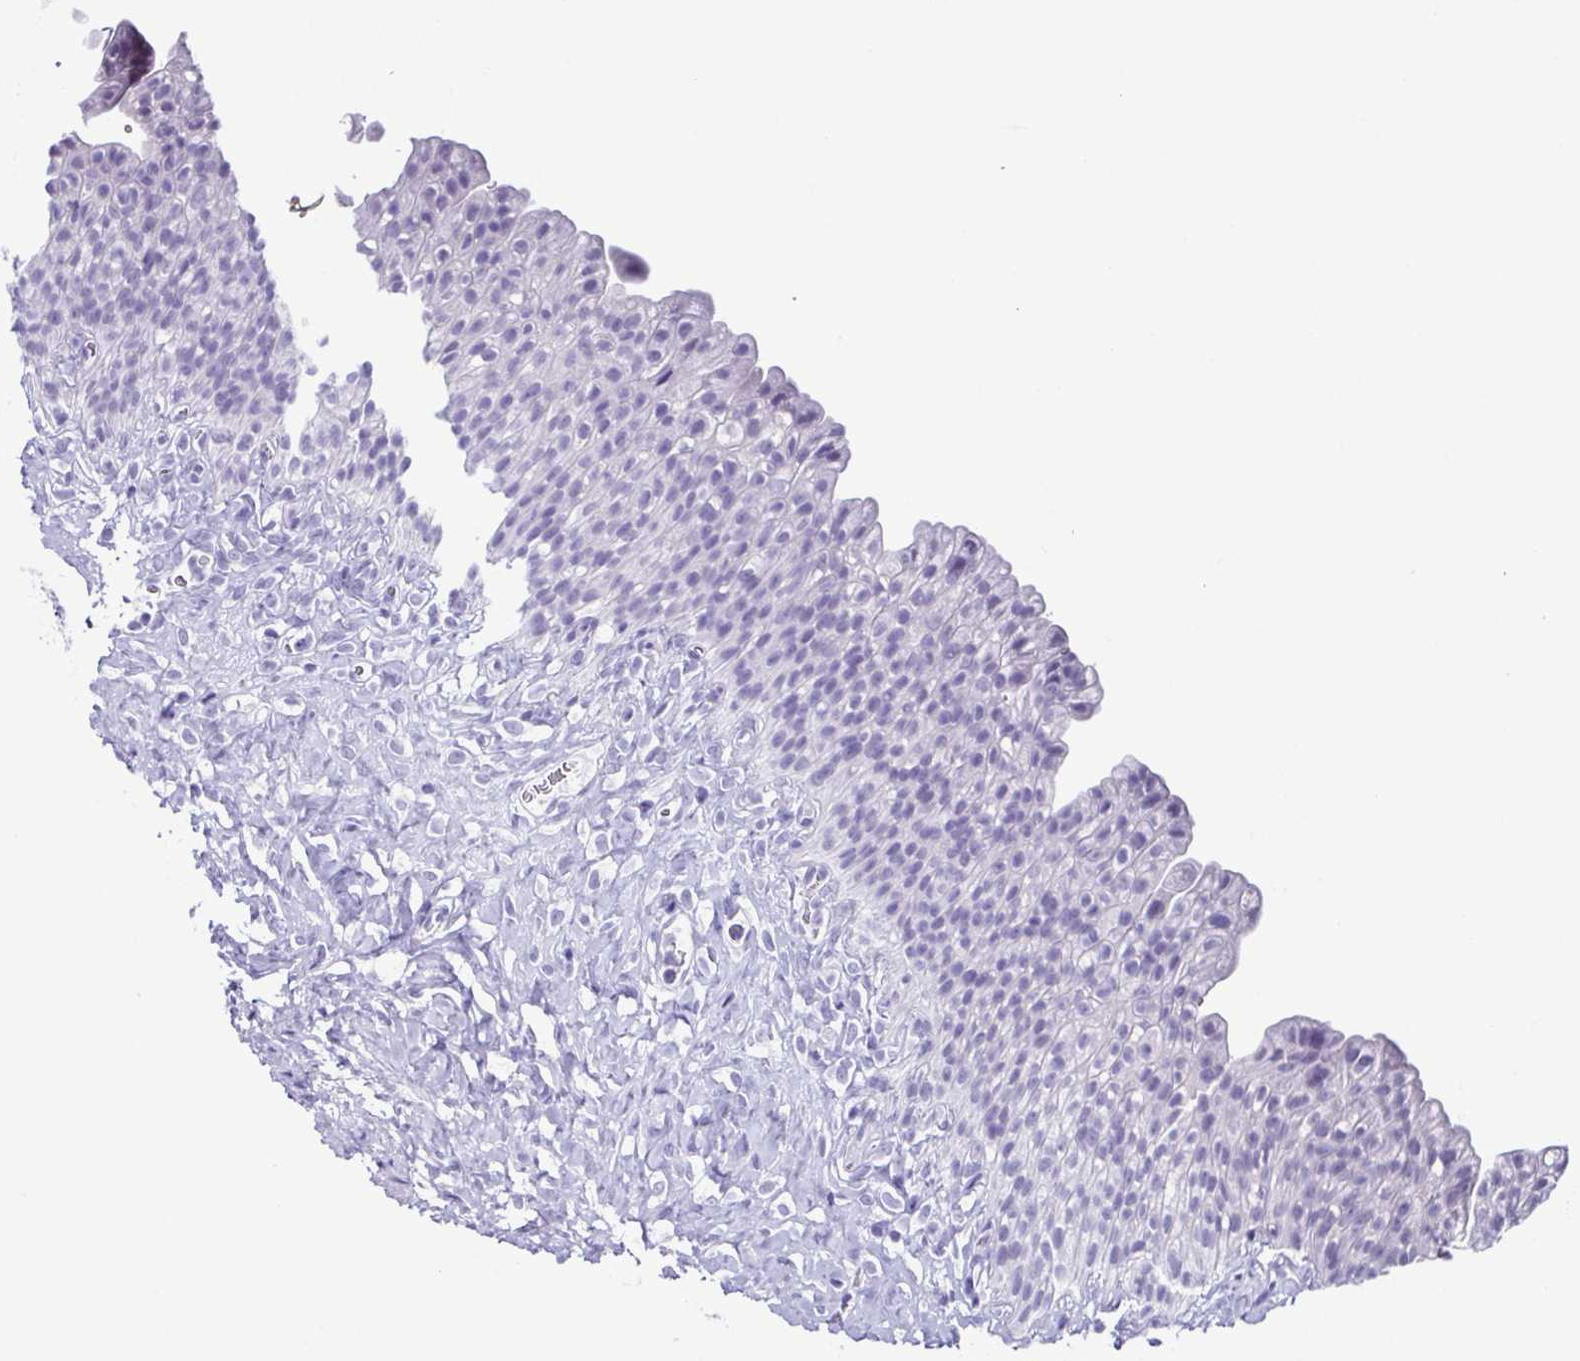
{"staining": {"intensity": "negative", "quantity": "none", "location": "none"}, "tissue": "urinary bladder", "cell_type": "Urothelial cells", "image_type": "normal", "snomed": [{"axis": "morphology", "description": "Normal tissue, NOS"}, {"axis": "topography", "description": "Urinary bladder"}, {"axis": "topography", "description": "Prostate"}], "caption": "Human urinary bladder stained for a protein using immunohistochemistry (IHC) demonstrates no expression in urothelial cells.", "gene": "ESX1", "patient": {"sex": "male", "age": 76}}